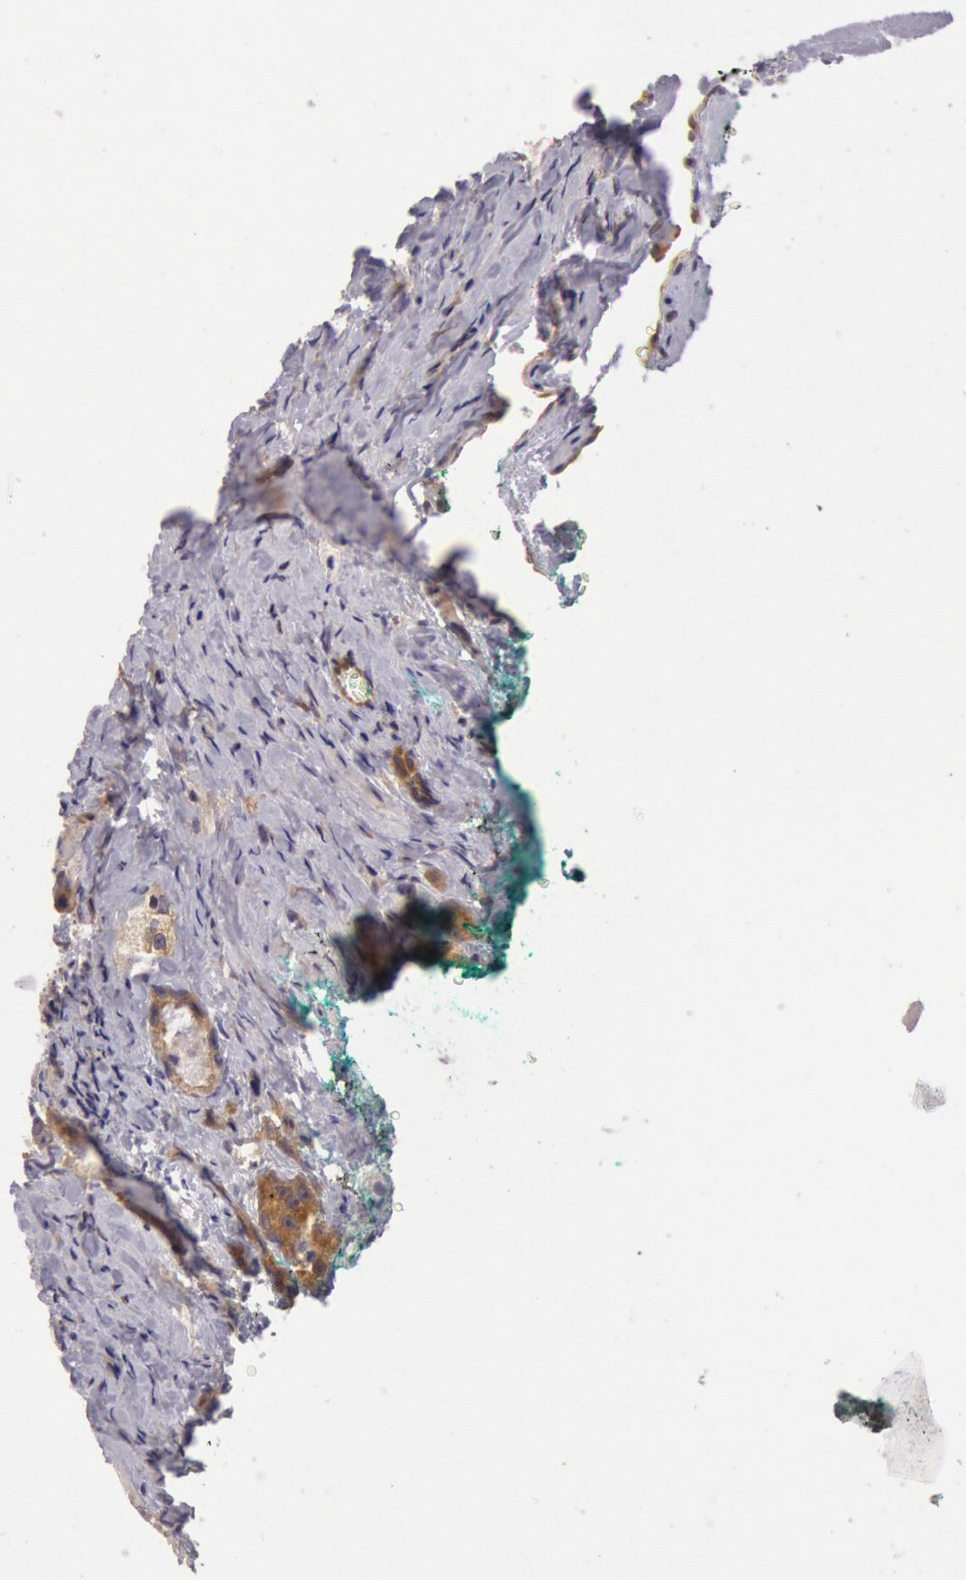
{"staining": {"intensity": "moderate", "quantity": ">75%", "location": "cytoplasmic/membranous"}, "tissue": "prostate cancer", "cell_type": "Tumor cells", "image_type": "cancer", "snomed": [{"axis": "morphology", "description": "Adenocarcinoma, High grade"}, {"axis": "topography", "description": "Prostate"}], "caption": "Immunohistochemical staining of adenocarcinoma (high-grade) (prostate) demonstrates moderate cytoplasmic/membranous protein positivity in about >75% of tumor cells.", "gene": "CHUK", "patient": {"sex": "male", "age": 63}}